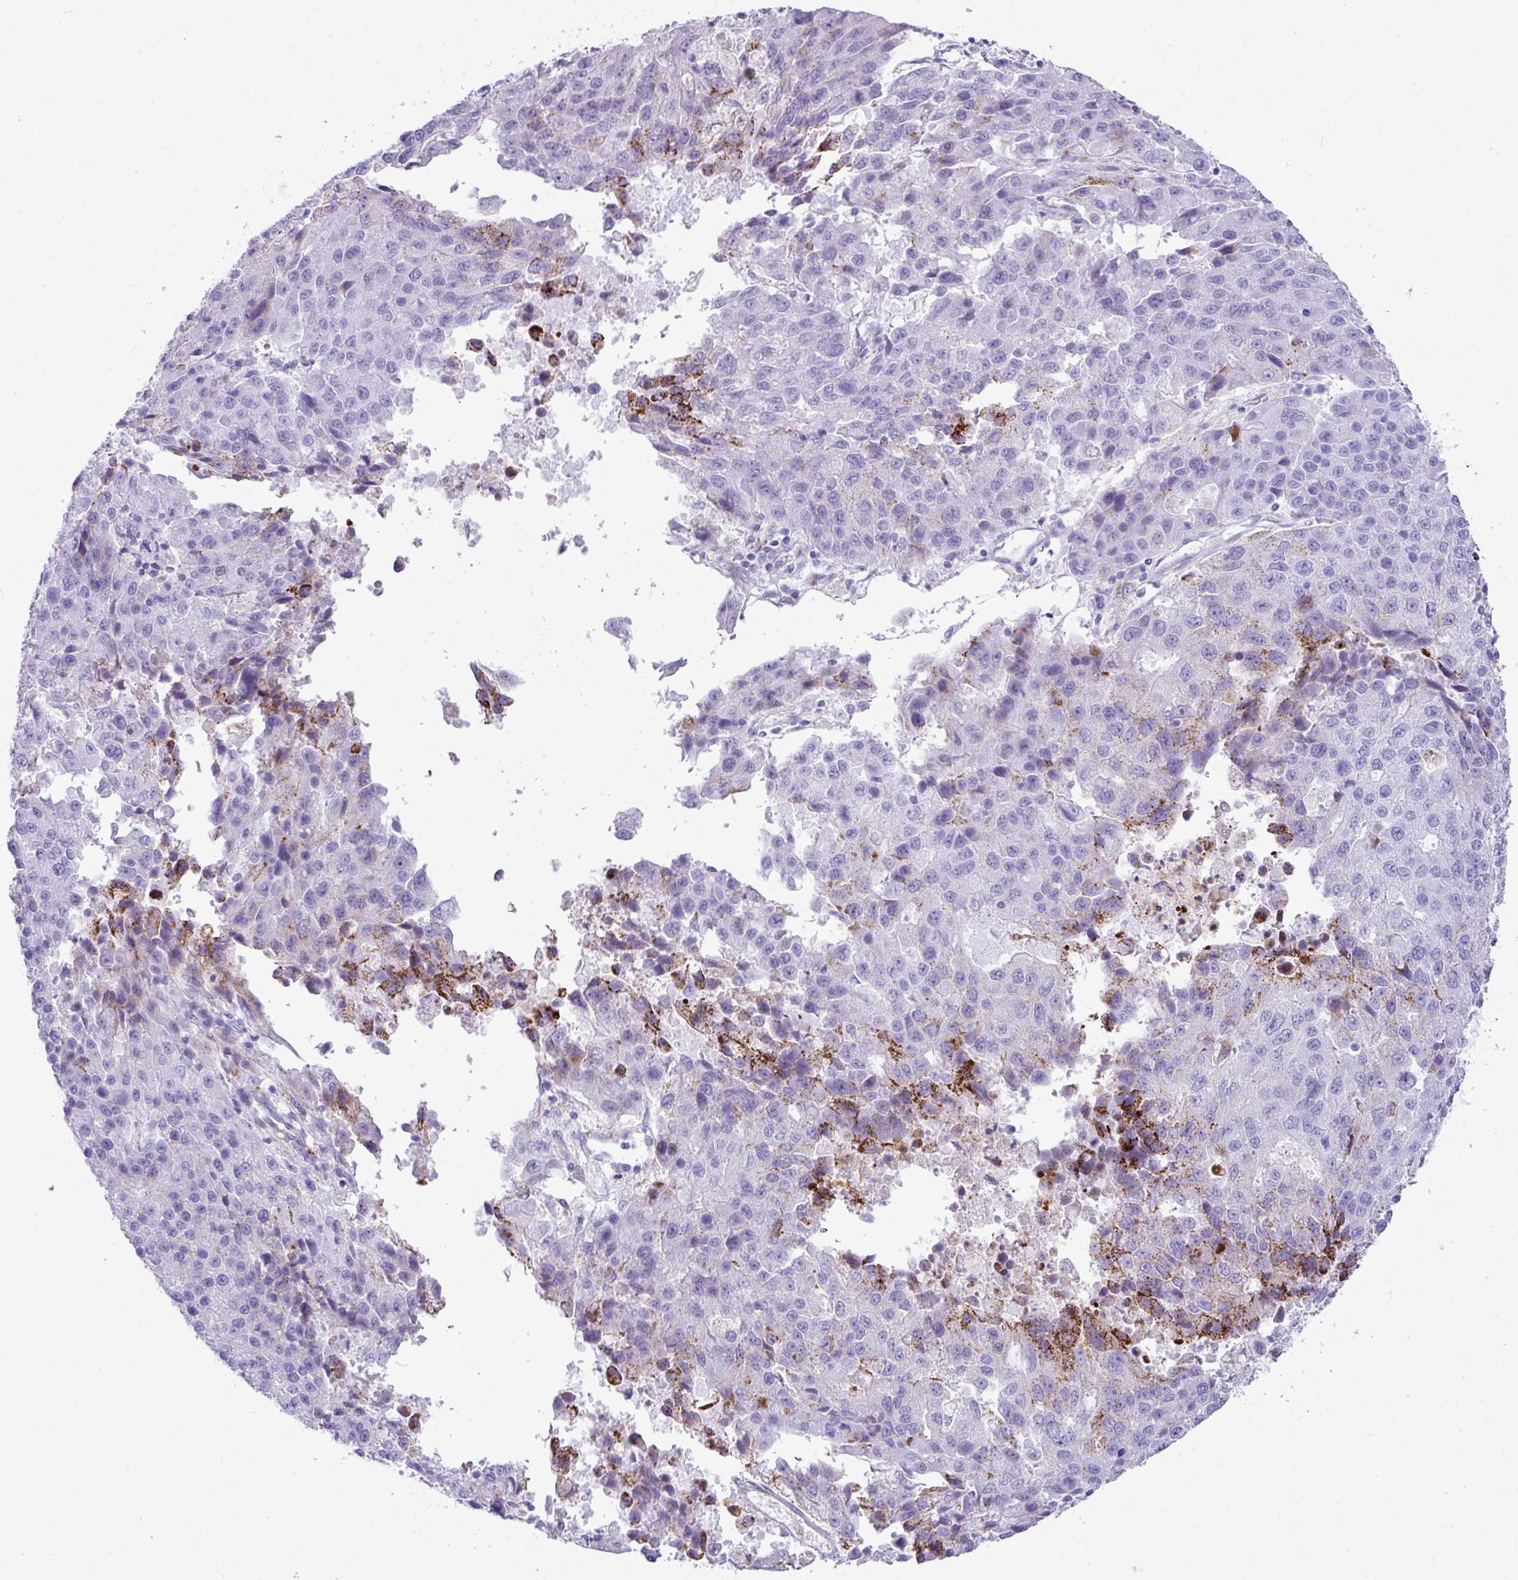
{"staining": {"intensity": "moderate", "quantity": "<25%", "location": "cytoplasmic/membranous"}, "tissue": "stomach cancer", "cell_type": "Tumor cells", "image_type": "cancer", "snomed": [{"axis": "morphology", "description": "Adenocarcinoma, NOS"}, {"axis": "topography", "description": "Stomach"}], "caption": "An image showing moderate cytoplasmic/membranous expression in approximately <25% of tumor cells in adenocarcinoma (stomach), as visualized by brown immunohistochemical staining.", "gene": "RCAN2", "patient": {"sex": "male", "age": 71}}